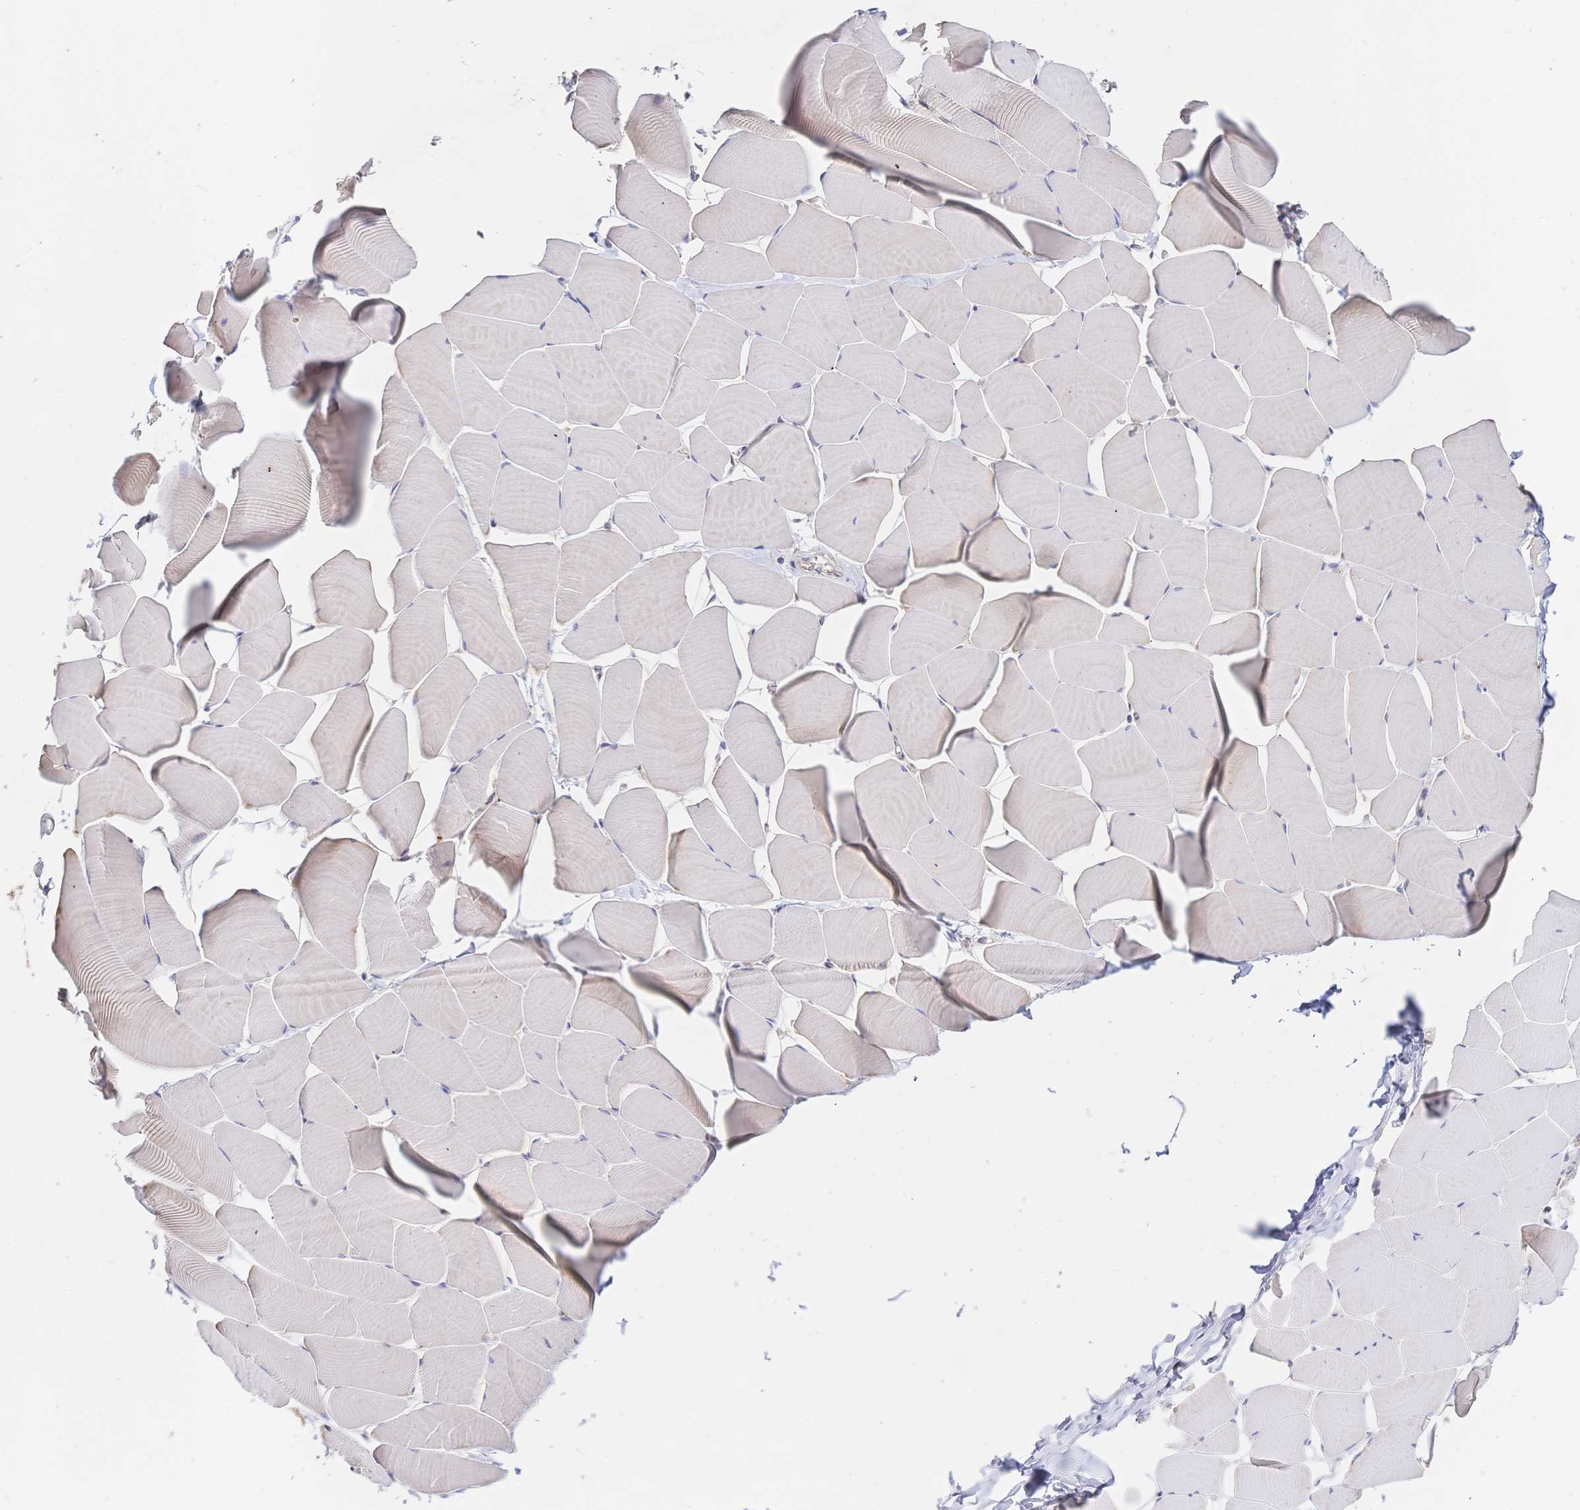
{"staining": {"intensity": "negative", "quantity": "none", "location": "none"}, "tissue": "skeletal muscle", "cell_type": "Myocytes", "image_type": "normal", "snomed": [{"axis": "morphology", "description": "Normal tissue, NOS"}, {"axis": "topography", "description": "Skeletal muscle"}], "caption": "Immunohistochemical staining of normal skeletal muscle displays no significant expression in myocytes. (DAB immunohistochemistry, high magnification).", "gene": "LMO4", "patient": {"sex": "male", "age": 25}}